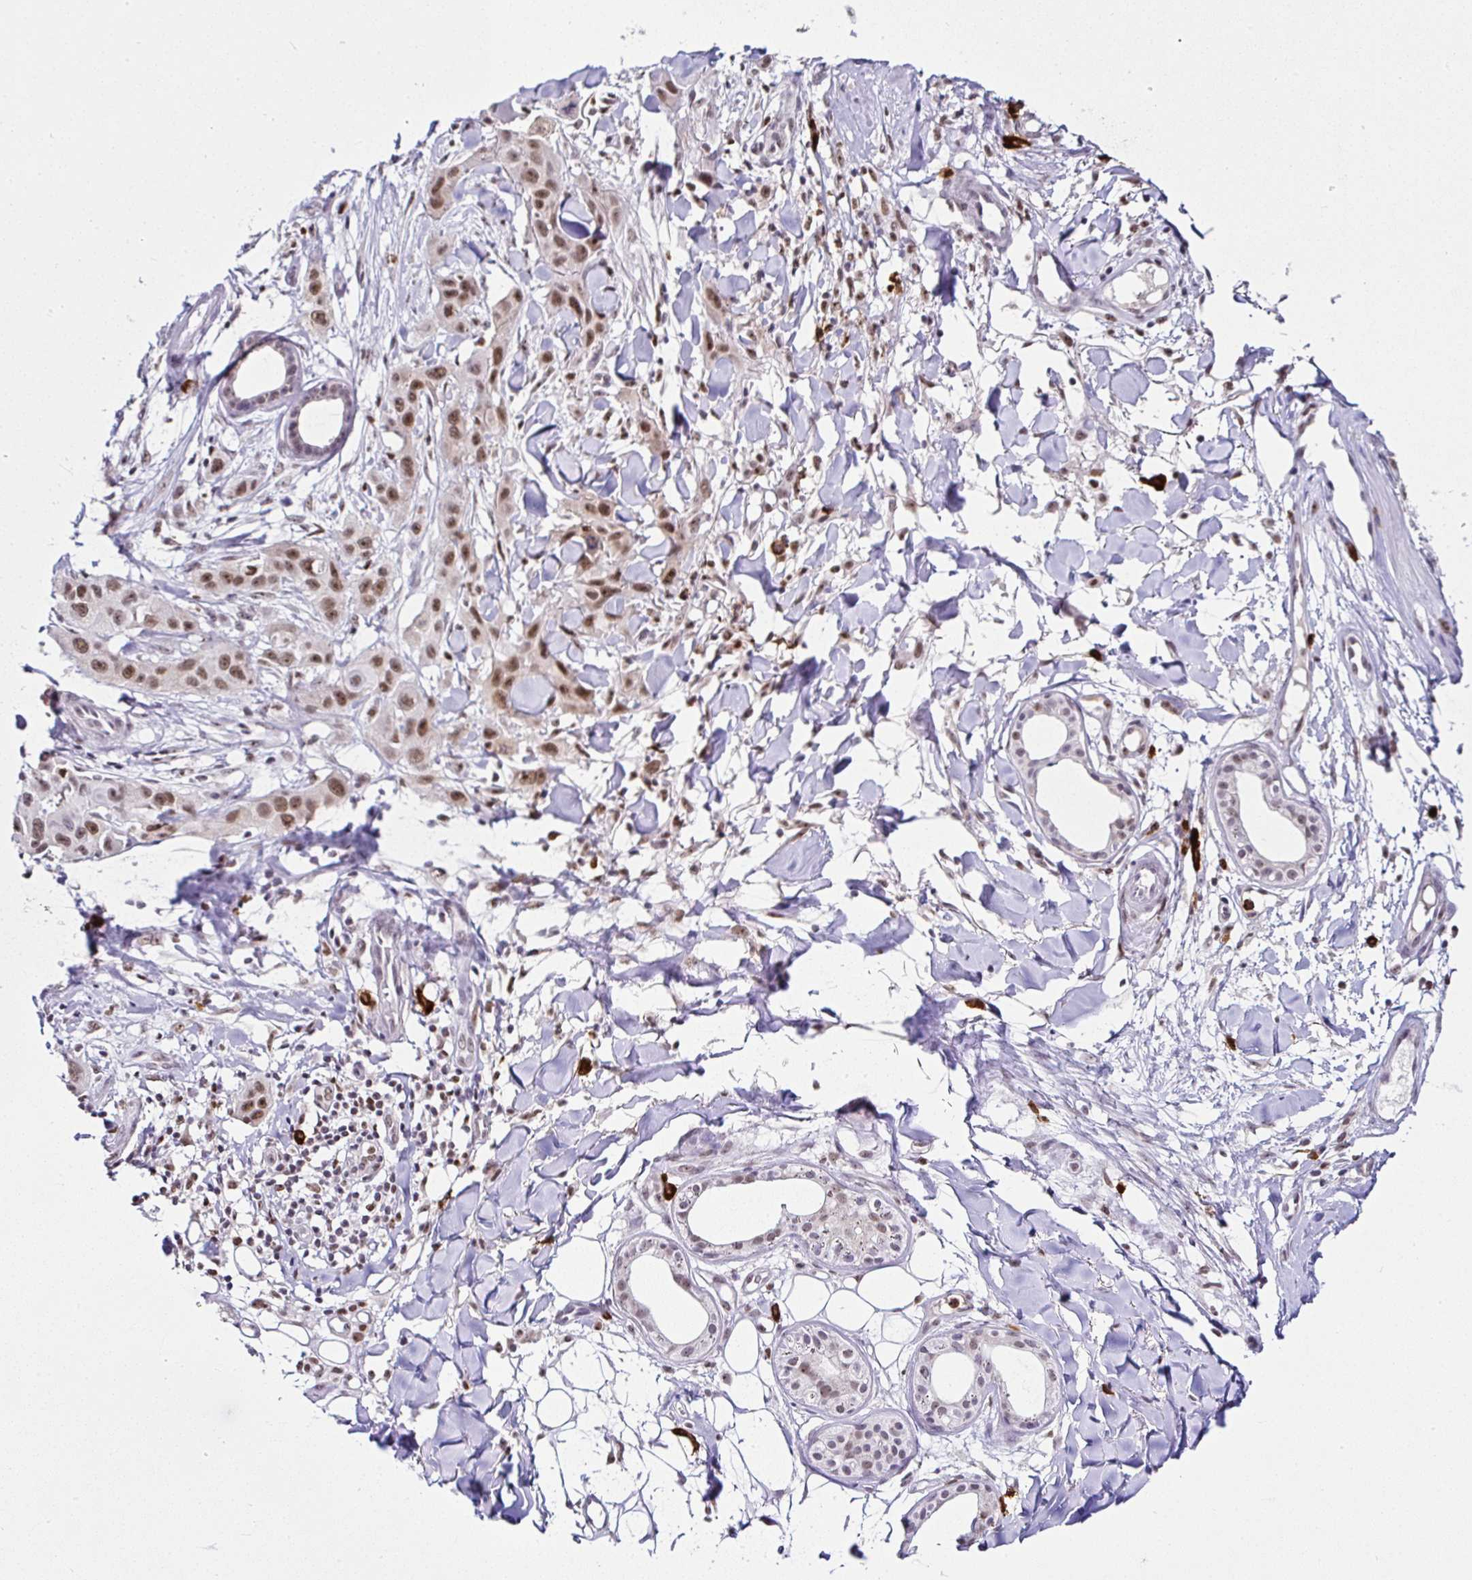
{"staining": {"intensity": "moderate", "quantity": ">75%", "location": "nuclear"}, "tissue": "skin cancer", "cell_type": "Tumor cells", "image_type": "cancer", "snomed": [{"axis": "morphology", "description": "Squamous cell carcinoma, NOS"}, {"axis": "topography", "description": "Skin"}], "caption": "High-power microscopy captured an immunohistochemistry (IHC) micrograph of squamous cell carcinoma (skin), revealing moderate nuclear positivity in about >75% of tumor cells.", "gene": "PTPN2", "patient": {"sex": "male", "age": 63}}